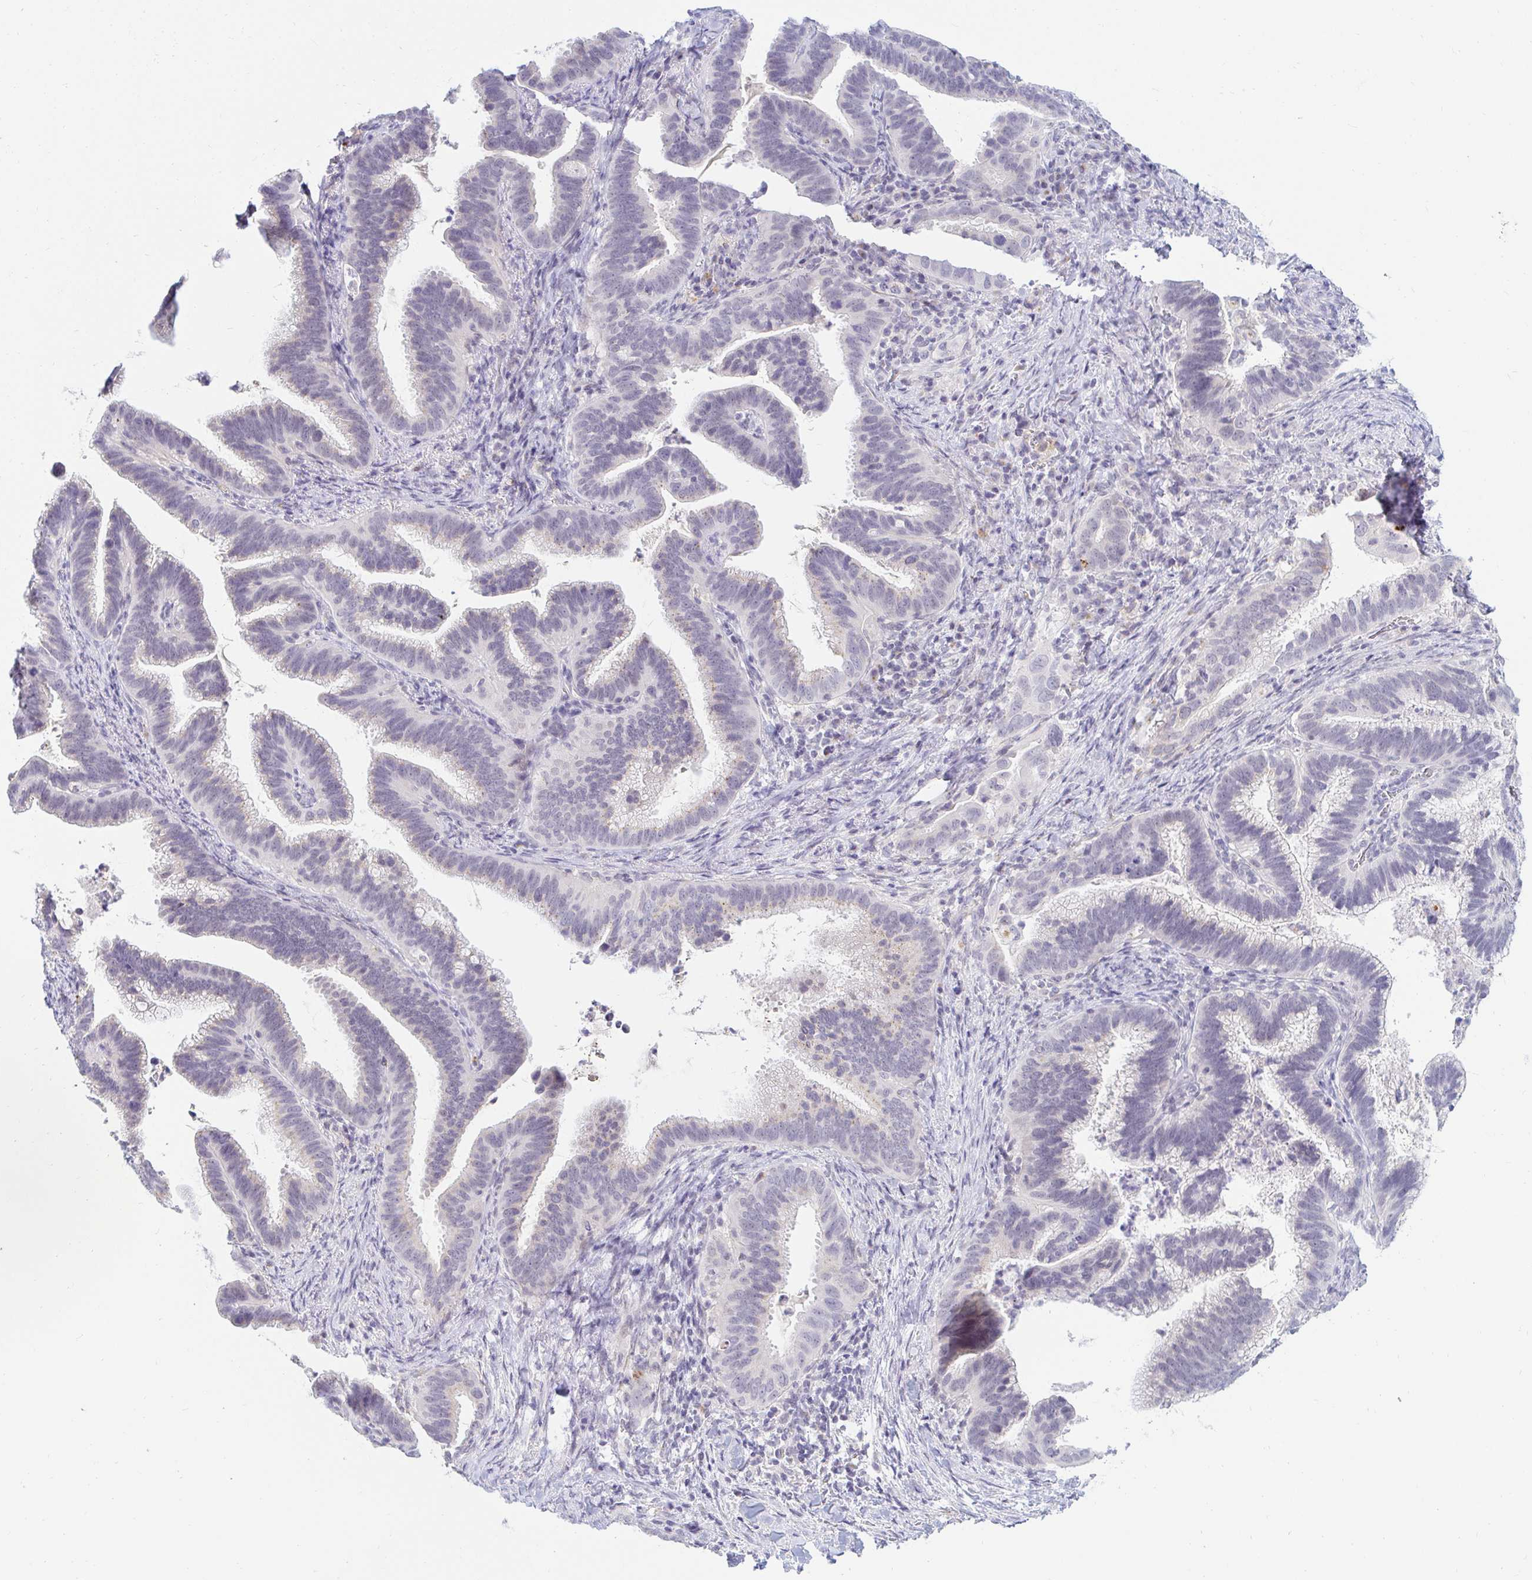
{"staining": {"intensity": "negative", "quantity": "none", "location": "none"}, "tissue": "cervical cancer", "cell_type": "Tumor cells", "image_type": "cancer", "snomed": [{"axis": "morphology", "description": "Adenocarcinoma, NOS"}, {"axis": "topography", "description": "Cervix"}], "caption": "Immunohistochemistry (IHC) image of neoplastic tissue: cervical cancer (adenocarcinoma) stained with DAB (3,3'-diaminobenzidine) shows no significant protein expression in tumor cells.", "gene": "OR51D1", "patient": {"sex": "female", "age": 61}}